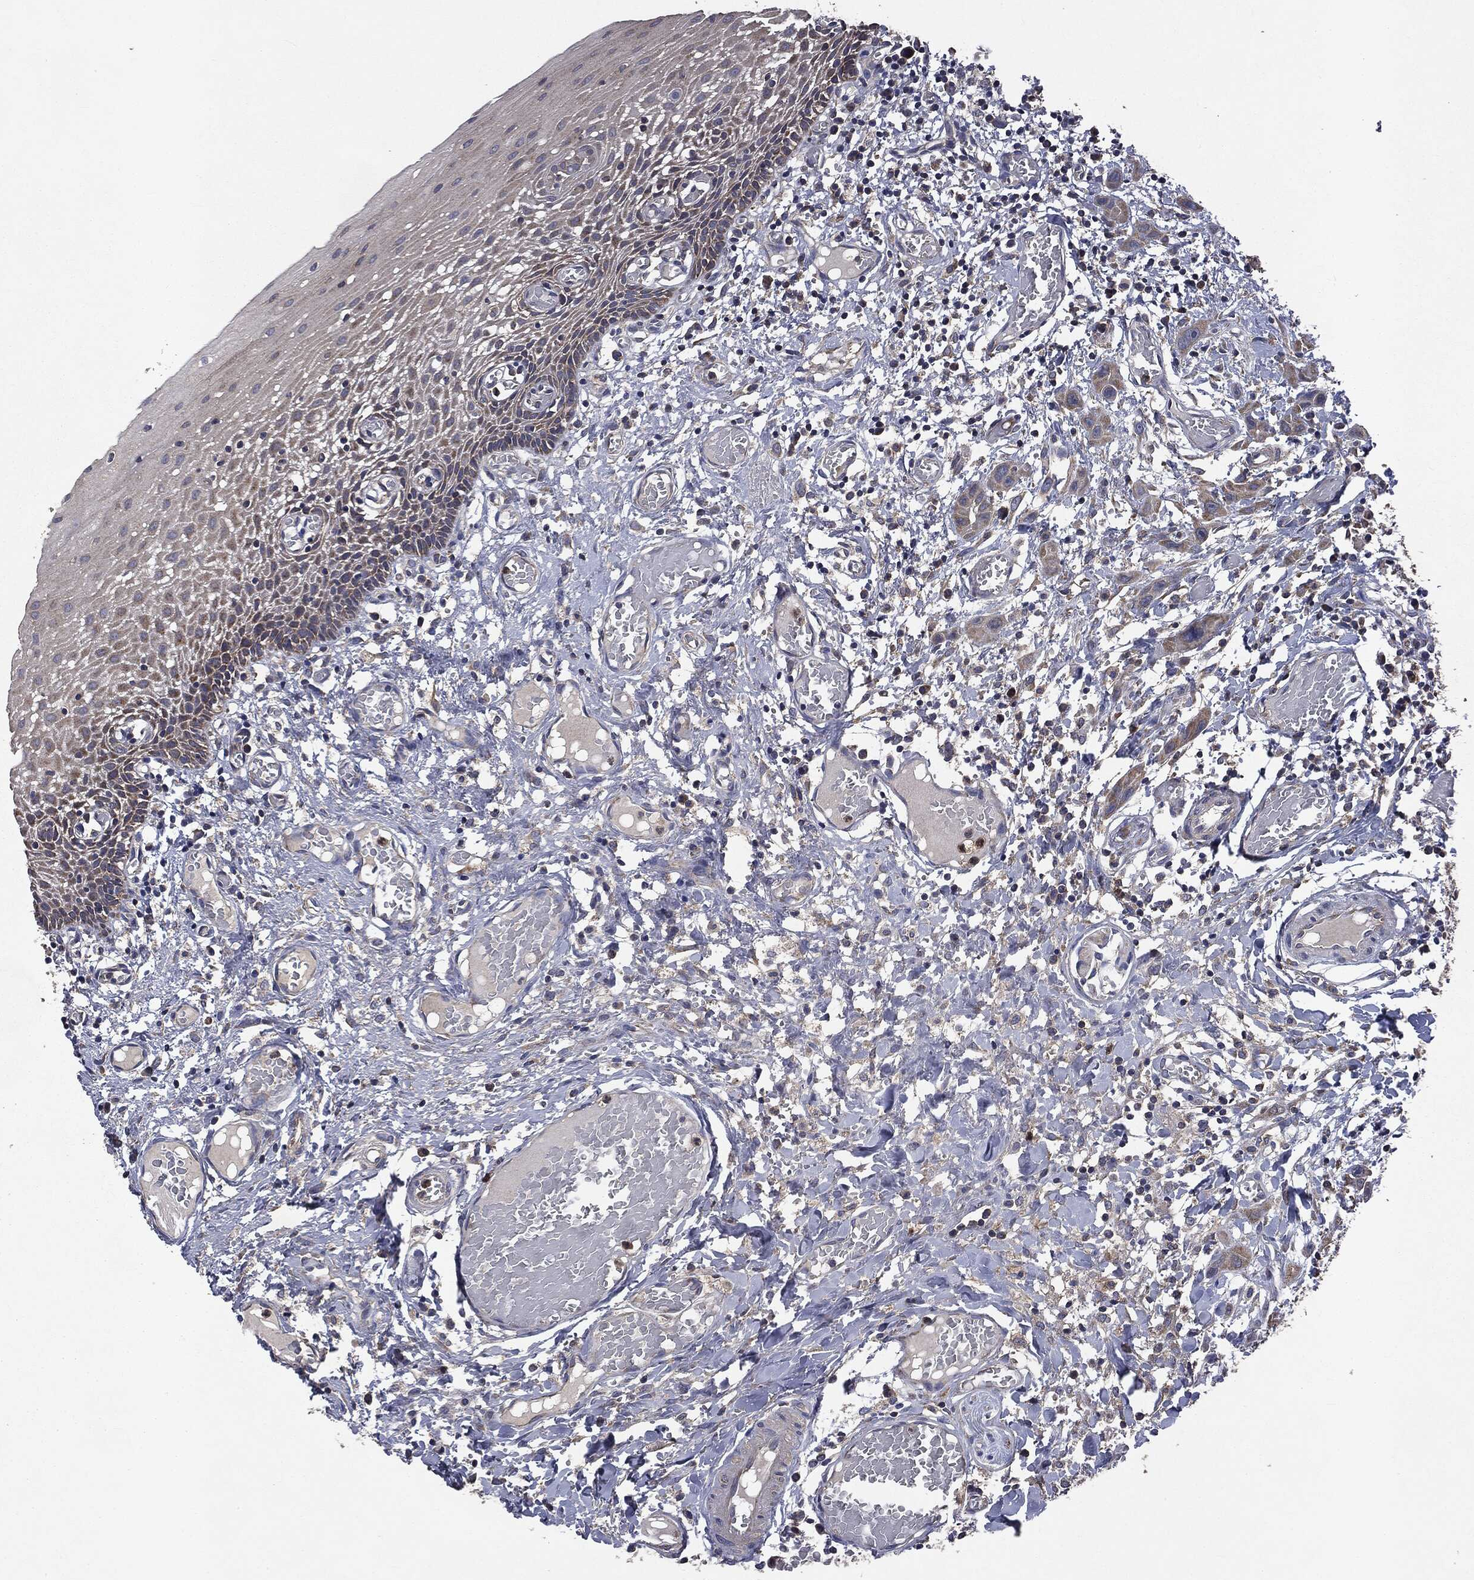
{"staining": {"intensity": "moderate", "quantity": "<25%", "location": "cytoplasmic/membranous"}, "tissue": "oral mucosa", "cell_type": "Squamous epithelial cells", "image_type": "normal", "snomed": [{"axis": "morphology", "description": "Normal tissue, NOS"}, {"axis": "morphology", "description": "Squamous cell carcinoma, NOS"}, {"axis": "topography", "description": "Oral tissue"}, {"axis": "topography", "description": "Head-Neck"}], "caption": "IHC of benign oral mucosa displays low levels of moderate cytoplasmic/membranous positivity in about <25% of squamous epithelial cells. (brown staining indicates protein expression, while blue staining denotes nuclei).", "gene": "MAPK6", "patient": {"sex": "female", "age": 70}}